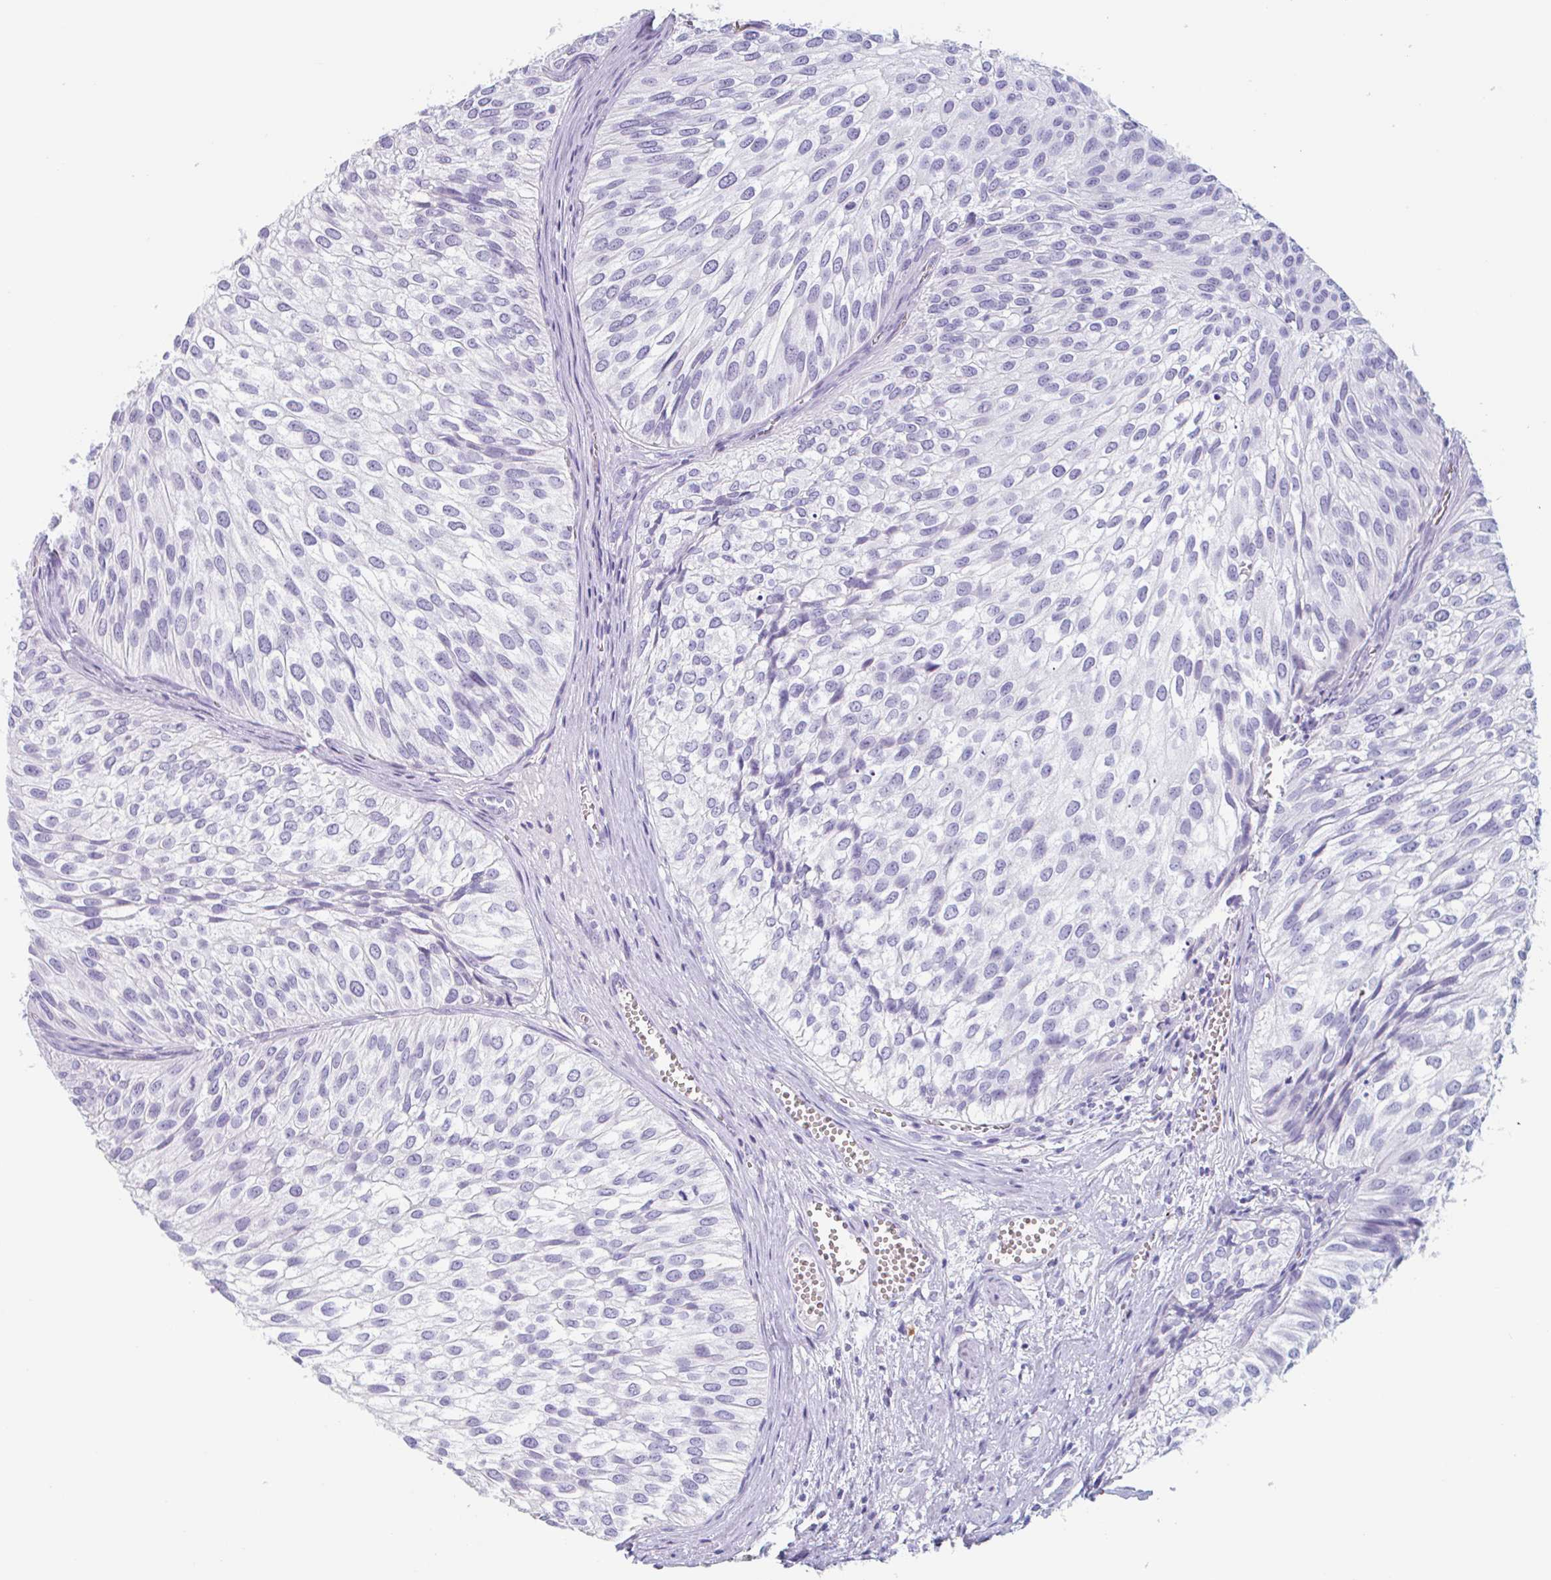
{"staining": {"intensity": "negative", "quantity": "none", "location": "none"}, "tissue": "urothelial cancer", "cell_type": "Tumor cells", "image_type": "cancer", "snomed": [{"axis": "morphology", "description": "Urothelial carcinoma, Low grade"}, {"axis": "topography", "description": "Urinary bladder"}], "caption": "Protein analysis of urothelial carcinoma (low-grade) demonstrates no significant staining in tumor cells.", "gene": "EMC4", "patient": {"sex": "male", "age": 91}}